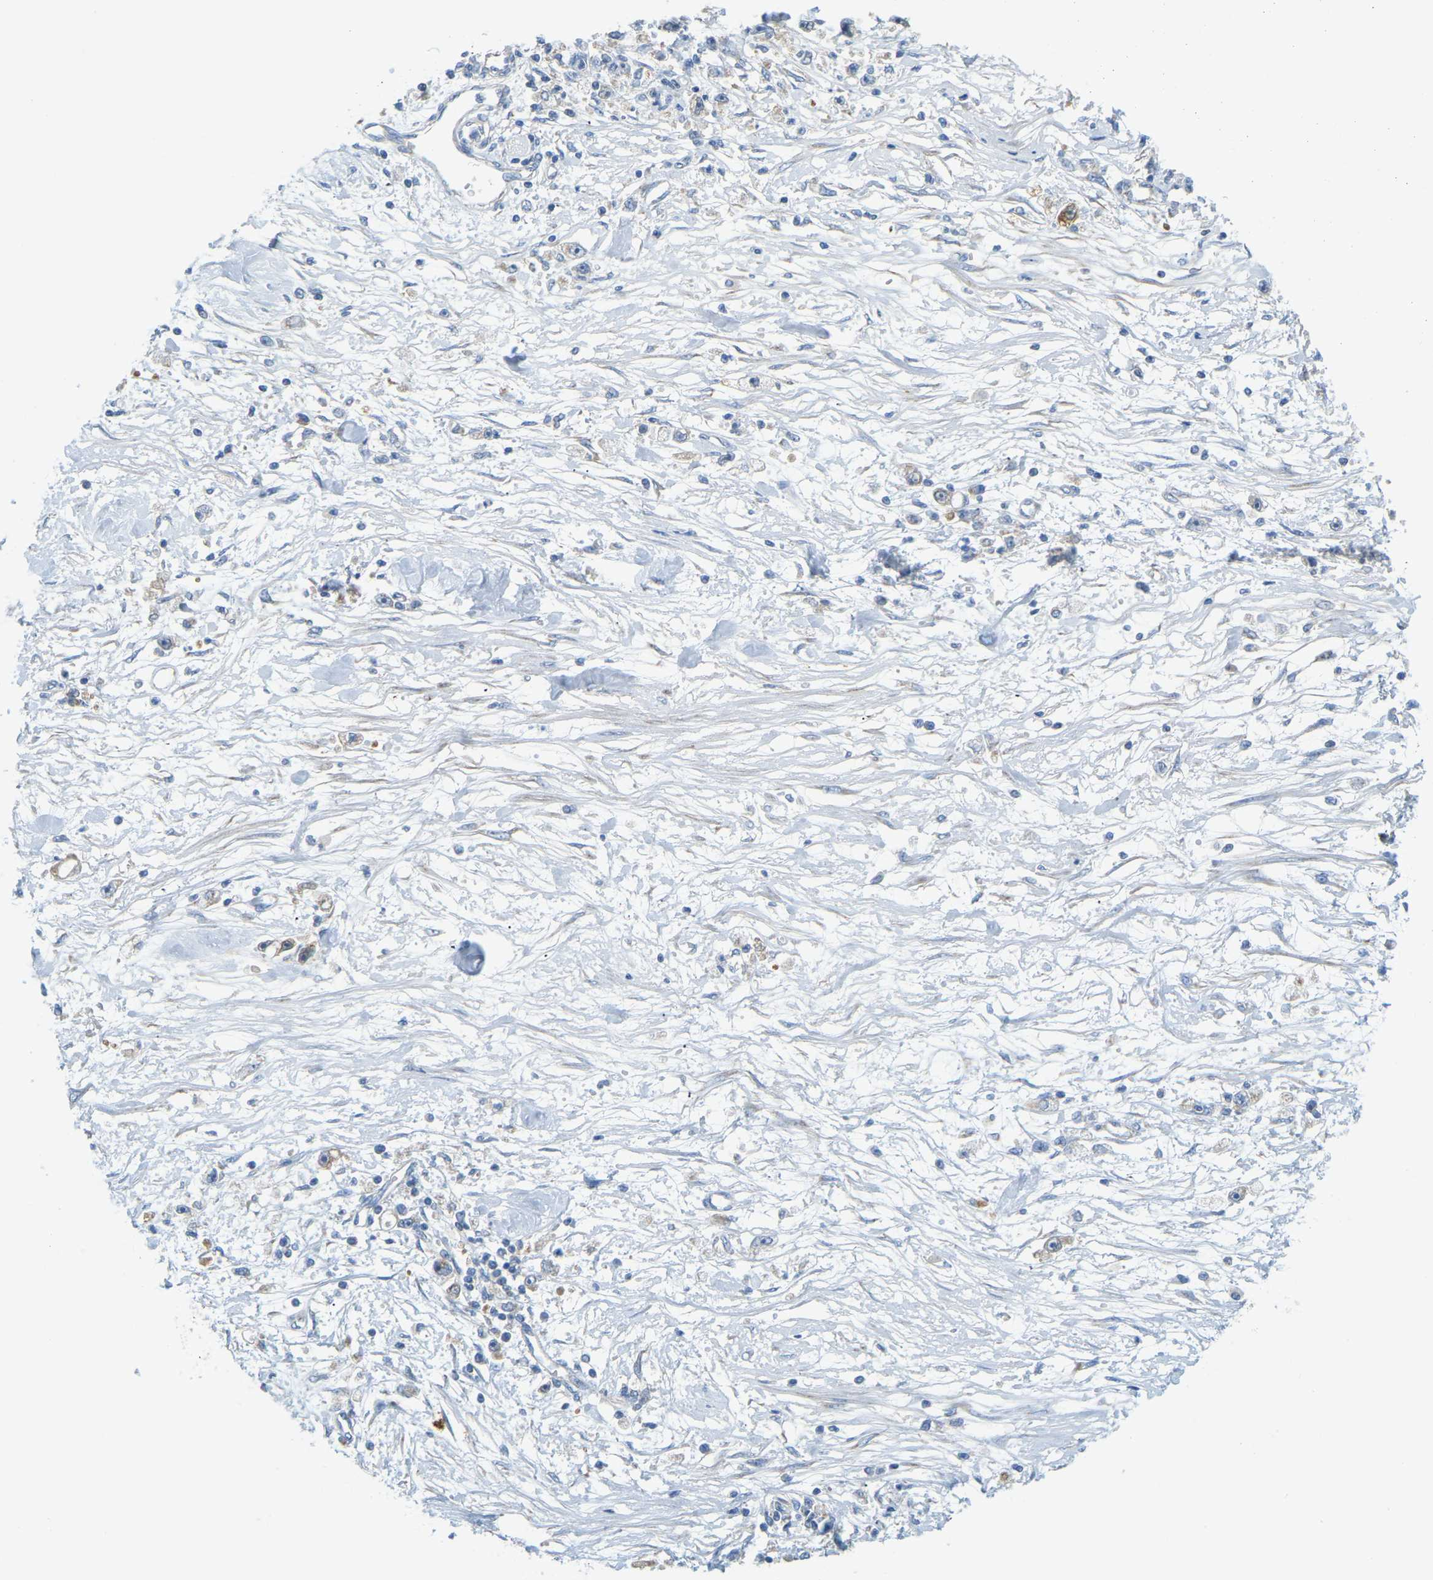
{"staining": {"intensity": "negative", "quantity": "none", "location": "none"}, "tissue": "stomach cancer", "cell_type": "Tumor cells", "image_type": "cancer", "snomed": [{"axis": "morphology", "description": "Adenocarcinoma, NOS"}, {"axis": "topography", "description": "Stomach"}], "caption": "Immunohistochemistry of stomach adenocarcinoma shows no positivity in tumor cells.", "gene": "GDA", "patient": {"sex": "female", "age": 59}}